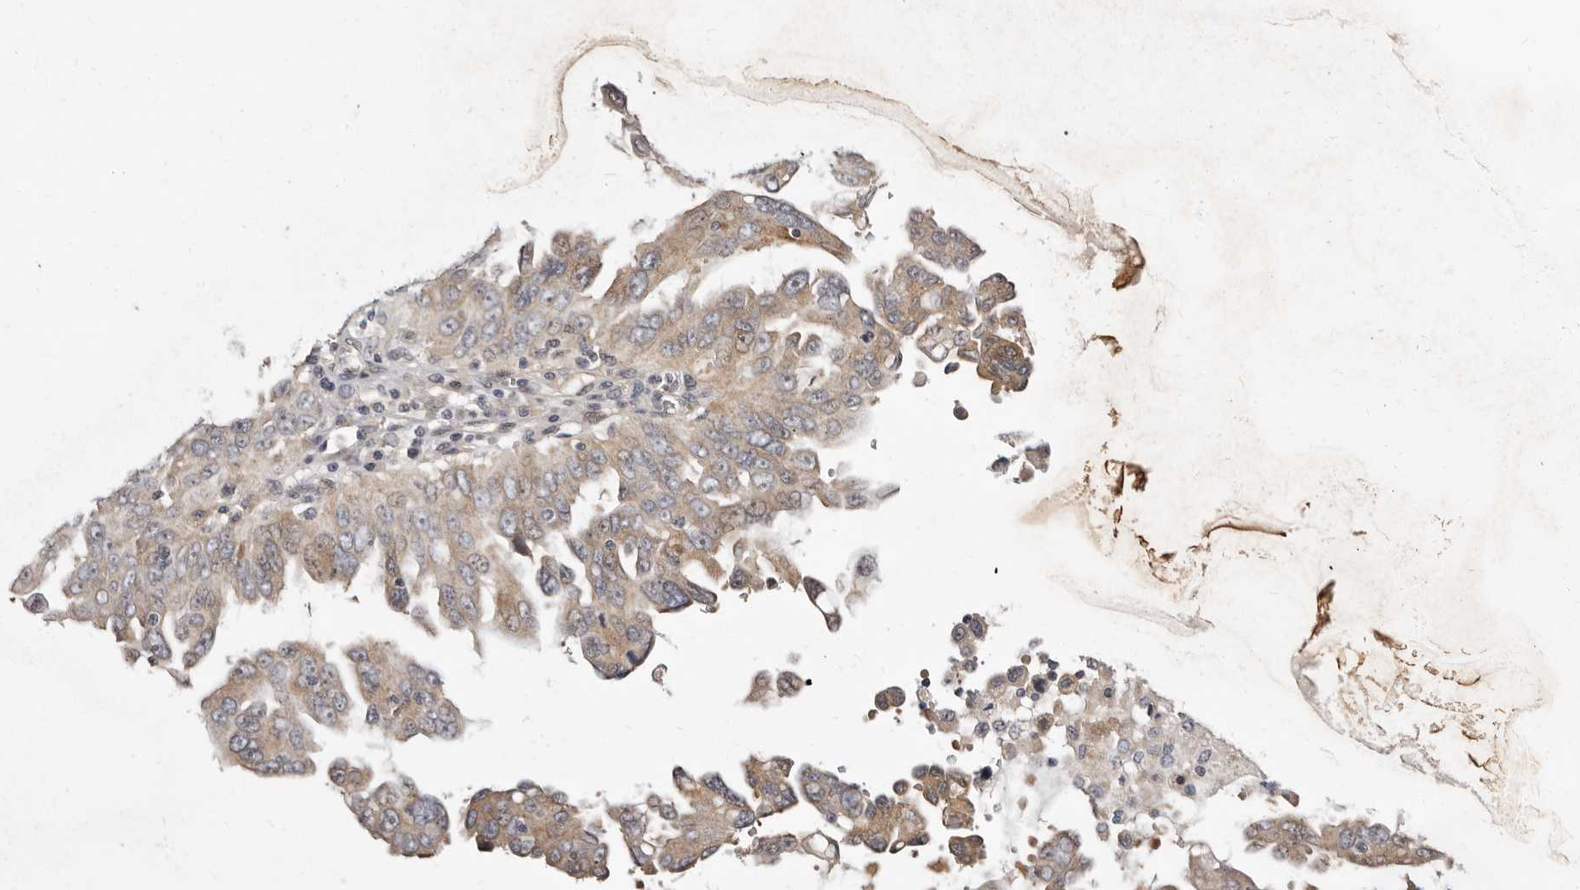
{"staining": {"intensity": "moderate", "quantity": ">75%", "location": "cytoplasmic/membranous"}, "tissue": "ovarian cancer", "cell_type": "Tumor cells", "image_type": "cancer", "snomed": [{"axis": "morphology", "description": "Carcinoma, endometroid"}, {"axis": "topography", "description": "Ovary"}], "caption": "Immunohistochemical staining of human endometroid carcinoma (ovarian) reveals medium levels of moderate cytoplasmic/membranous protein expression in approximately >75% of tumor cells. (DAB (3,3'-diaminobenzidine) = brown stain, brightfield microscopy at high magnification).", "gene": "SBDS", "patient": {"sex": "female", "age": 62}}